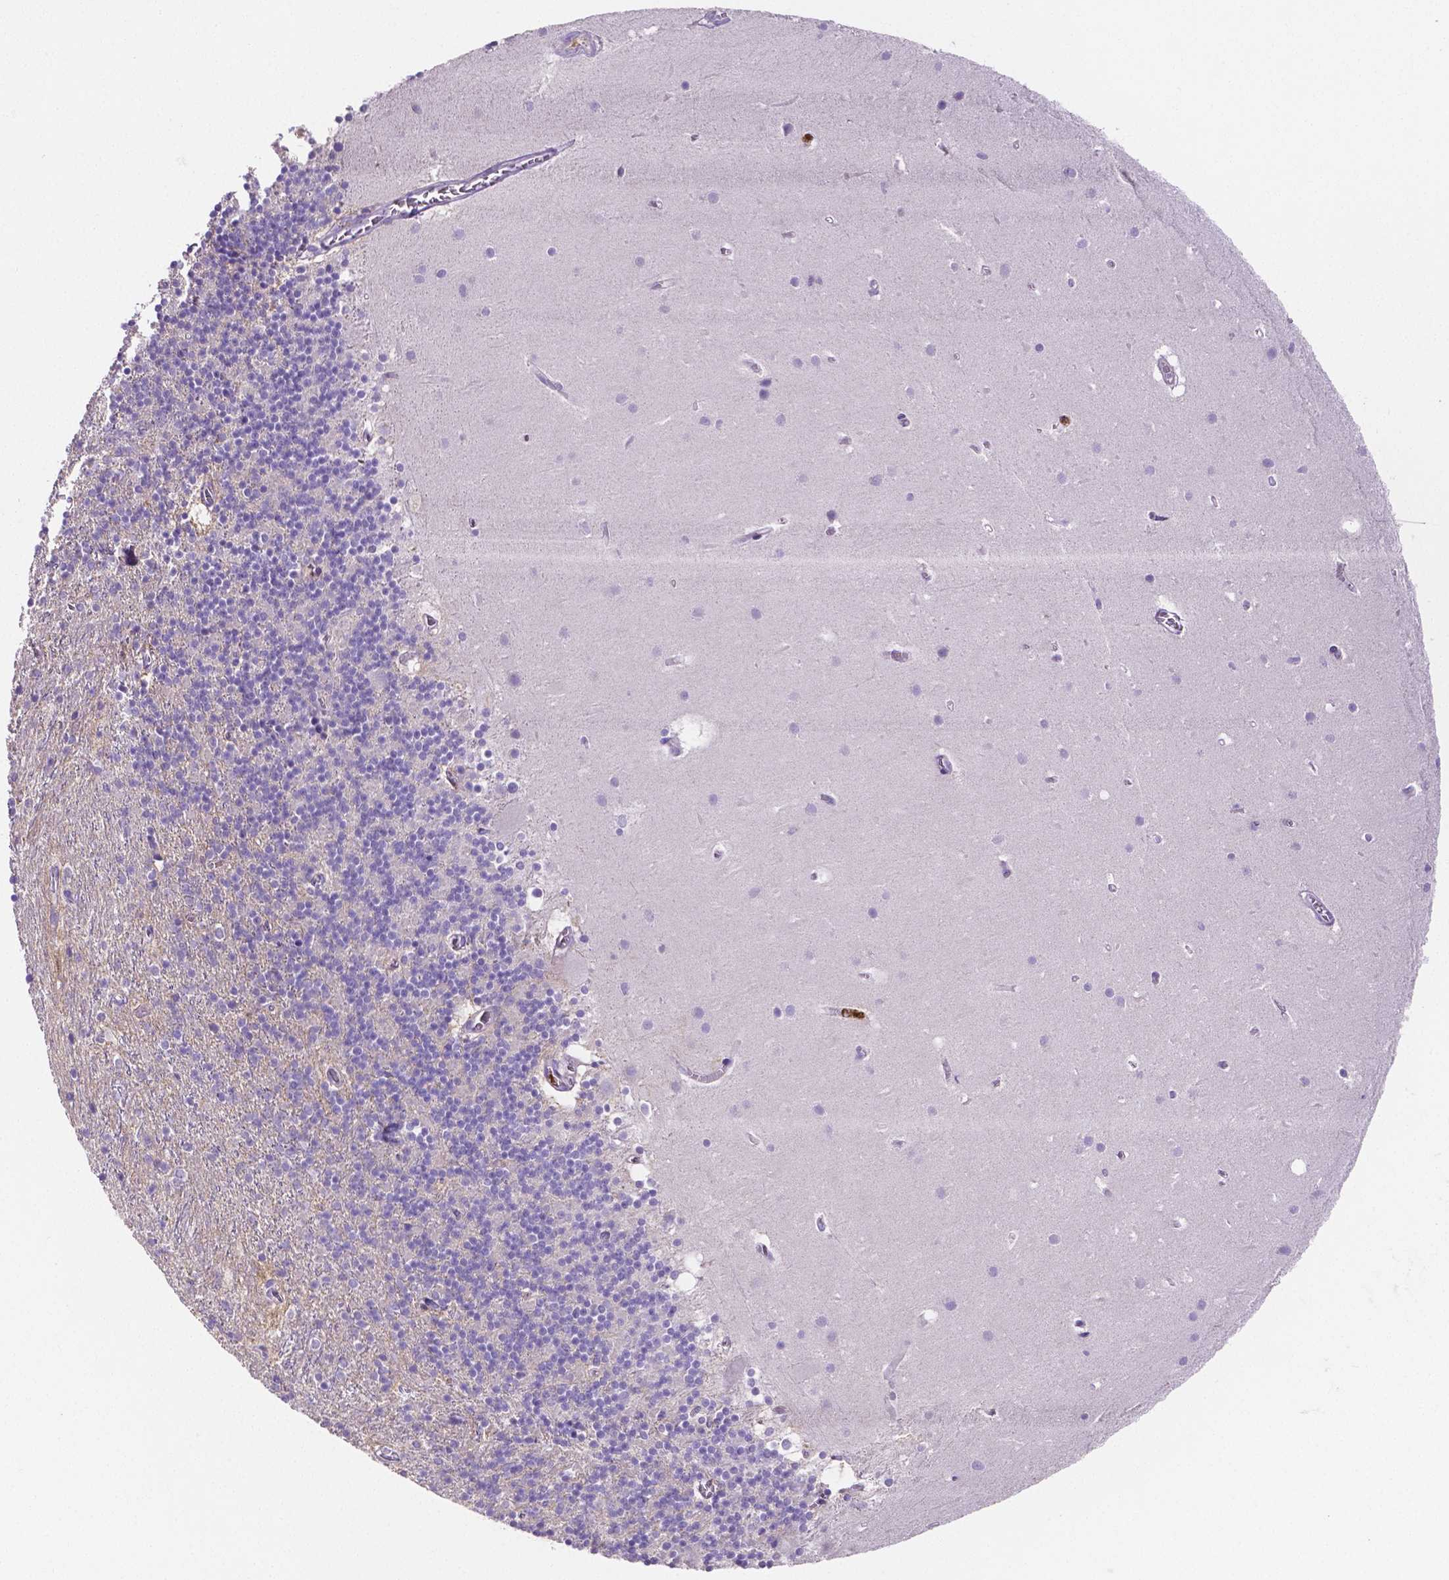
{"staining": {"intensity": "negative", "quantity": "none", "location": "none"}, "tissue": "cerebellum", "cell_type": "Cells in granular layer", "image_type": "normal", "snomed": [{"axis": "morphology", "description": "Normal tissue, NOS"}, {"axis": "topography", "description": "Cerebellum"}], "caption": "High power microscopy micrograph of an IHC histopathology image of normal cerebellum, revealing no significant positivity in cells in granular layer.", "gene": "MMP9", "patient": {"sex": "male", "age": 70}}